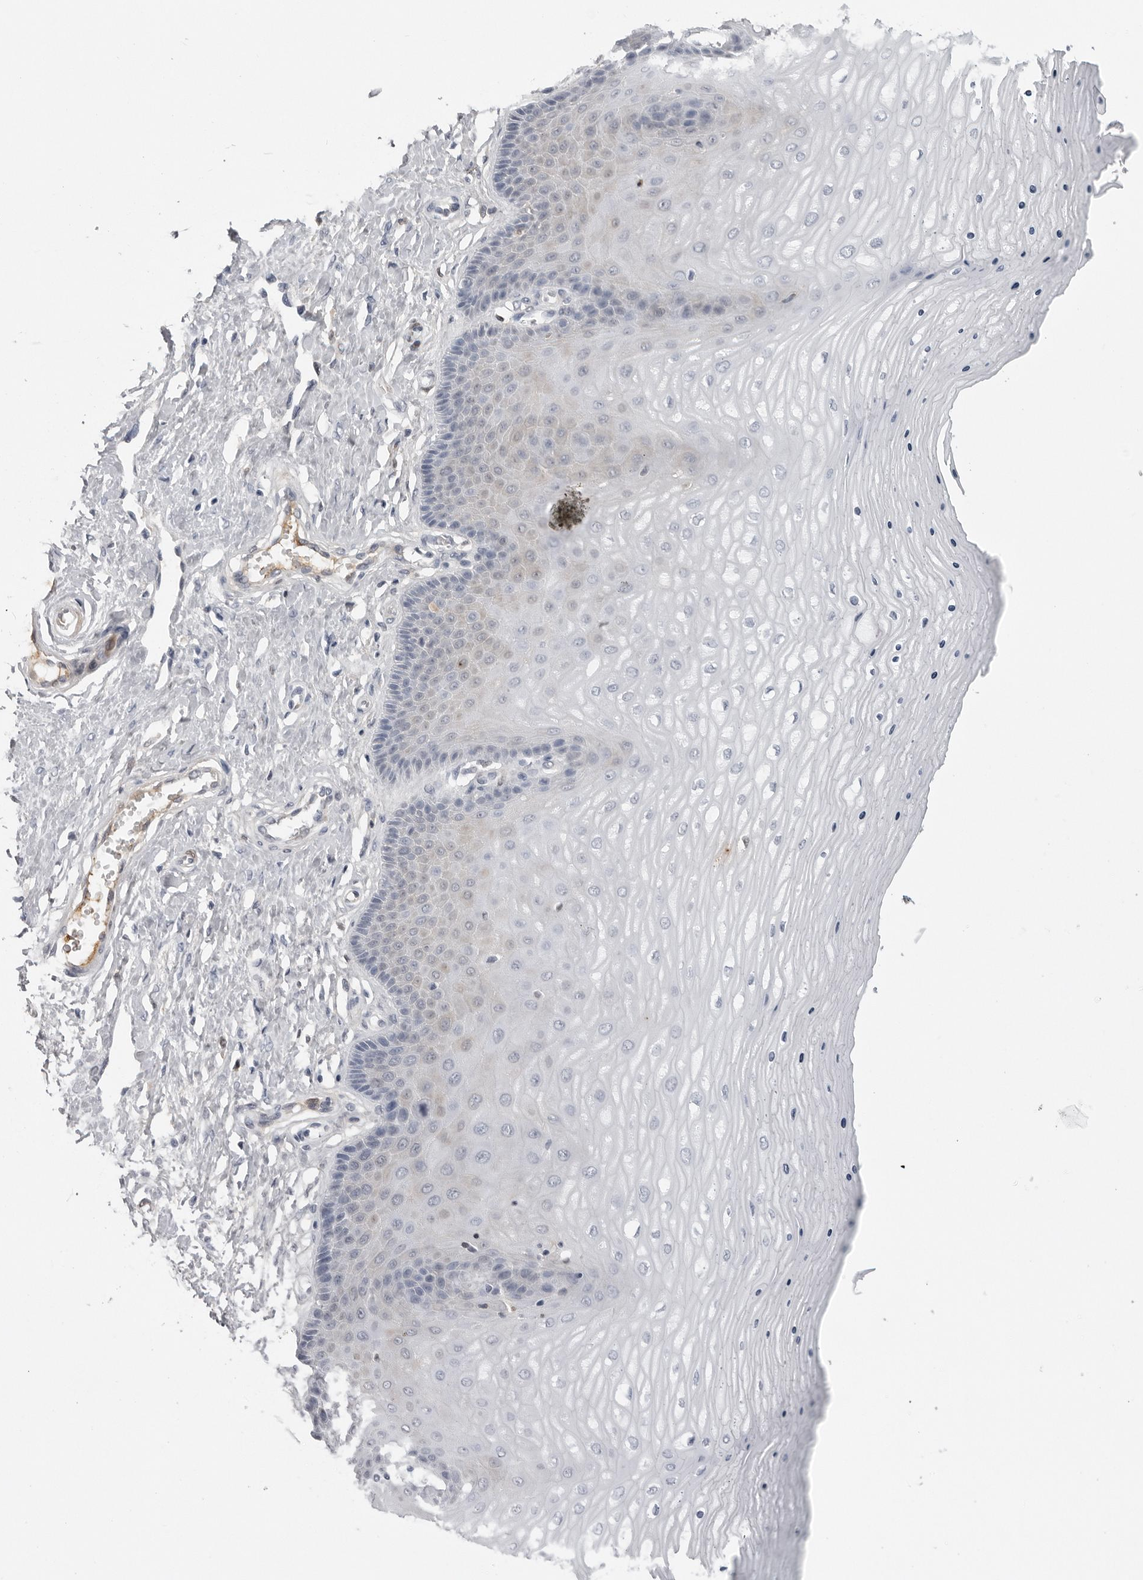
{"staining": {"intensity": "strong", "quantity": ">75%", "location": "cytoplasmic/membranous"}, "tissue": "cervix", "cell_type": "Glandular cells", "image_type": "normal", "snomed": [{"axis": "morphology", "description": "Normal tissue, NOS"}, {"axis": "topography", "description": "Cervix"}], "caption": "Immunohistochemical staining of unremarkable cervix exhibits strong cytoplasmic/membranous protein positivity in about >75% of glandular cells.", "gene": "SERPINF2", "patient": {"sex": "female", "age": 55}}